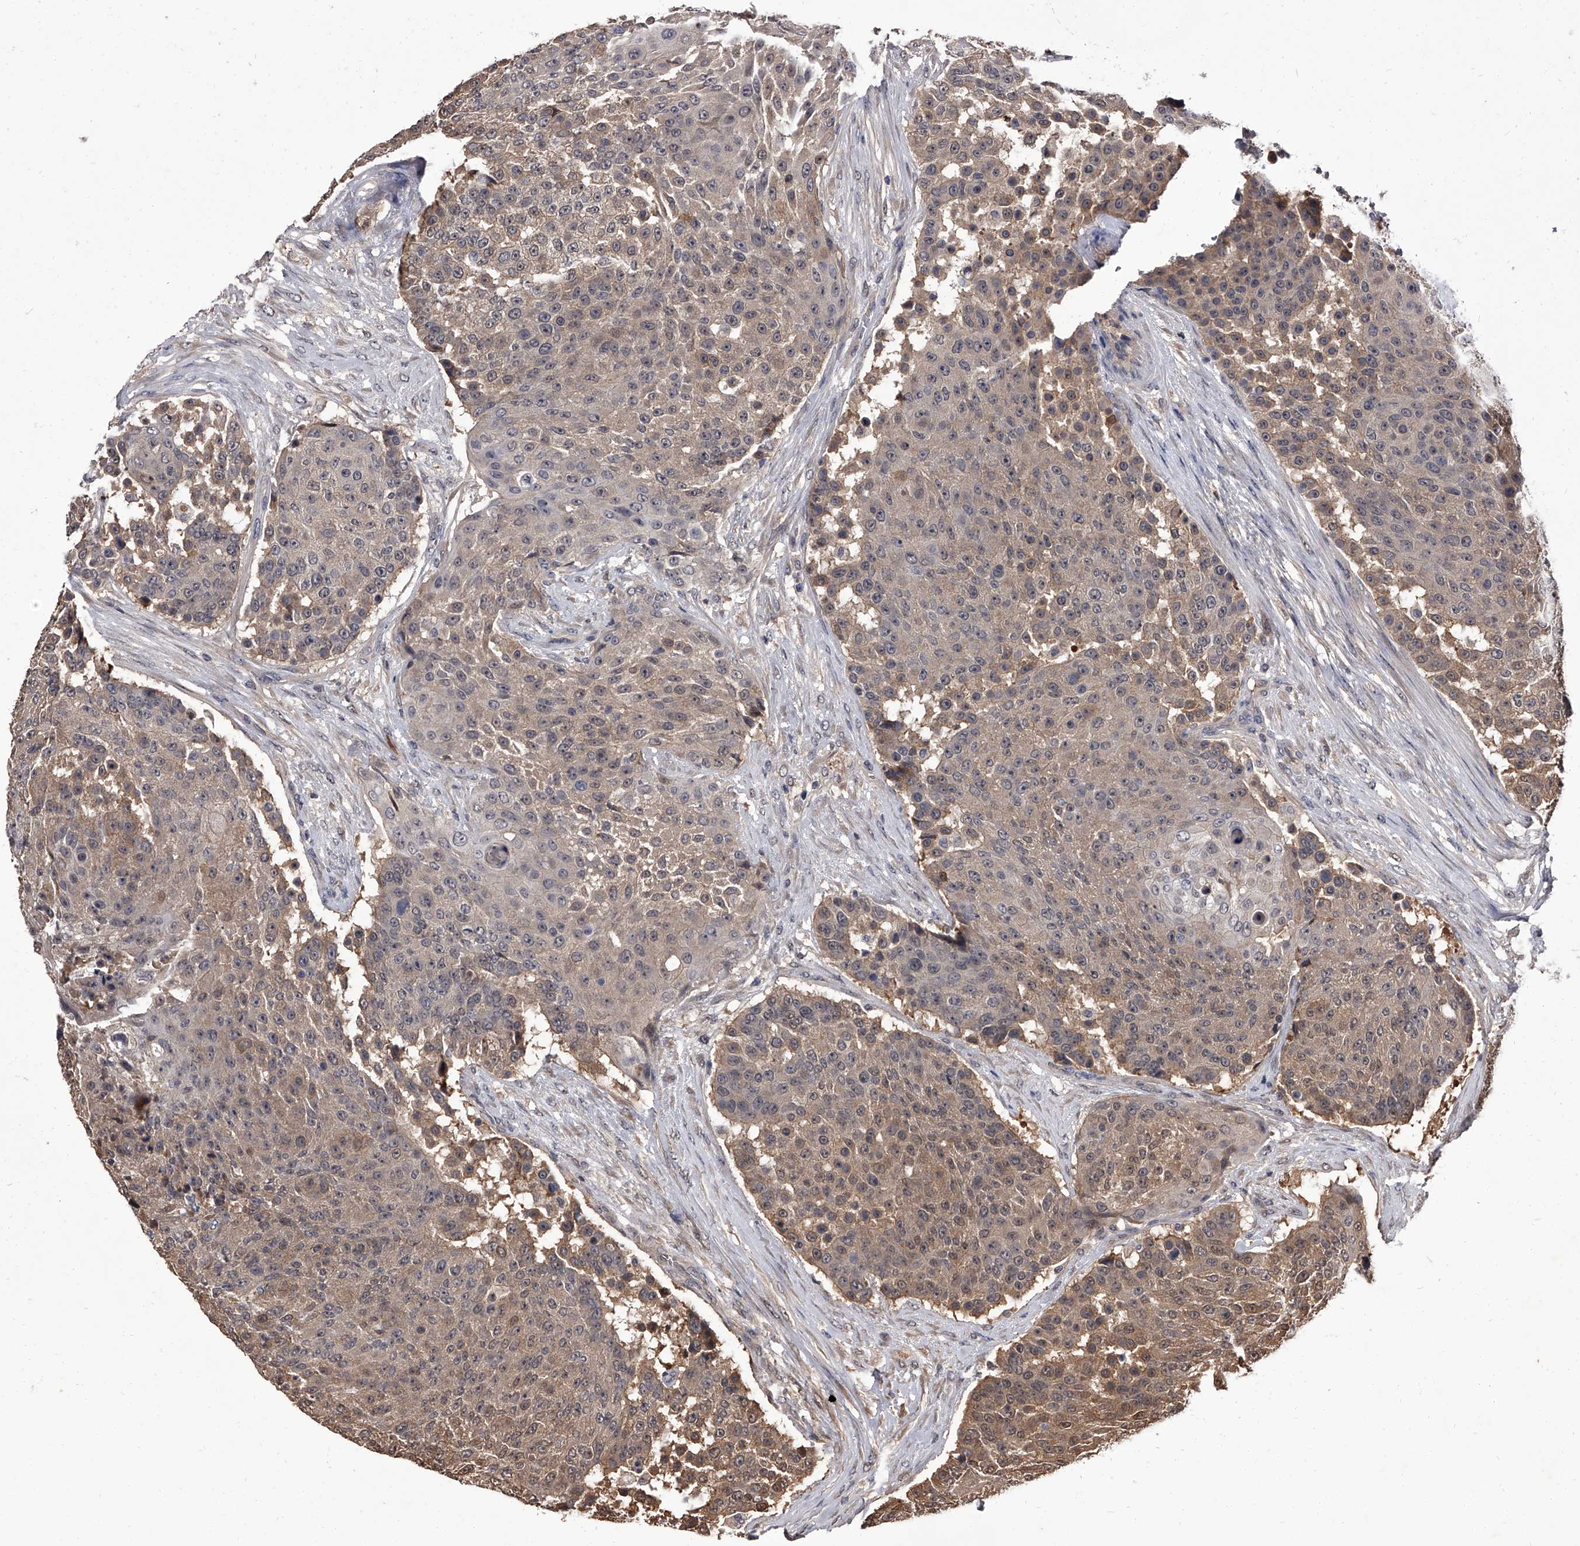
{"staining": {"intensity": "weak", "quantity": "25%-75%", "location": "cytoplasmic/membranous"}, "tissue": "urothelial cancer", "cell_type": "Tumor cells", "image_type": "cancer", "snomed": [{"axis": "morphology", "description": "Urothelial carcinoma, High grade"}, {"axis": "topography", "description": "Urinary bladder"}], "caption": "Urothelial carcinoma (high-grade) stained for a protein (brown) displays weak cytoplasmic/membranous positive expression in approximately 25%-75% of tumor cells.", "gene": "SLC18B1", "patient": {"sex": "female", "age": 63}}